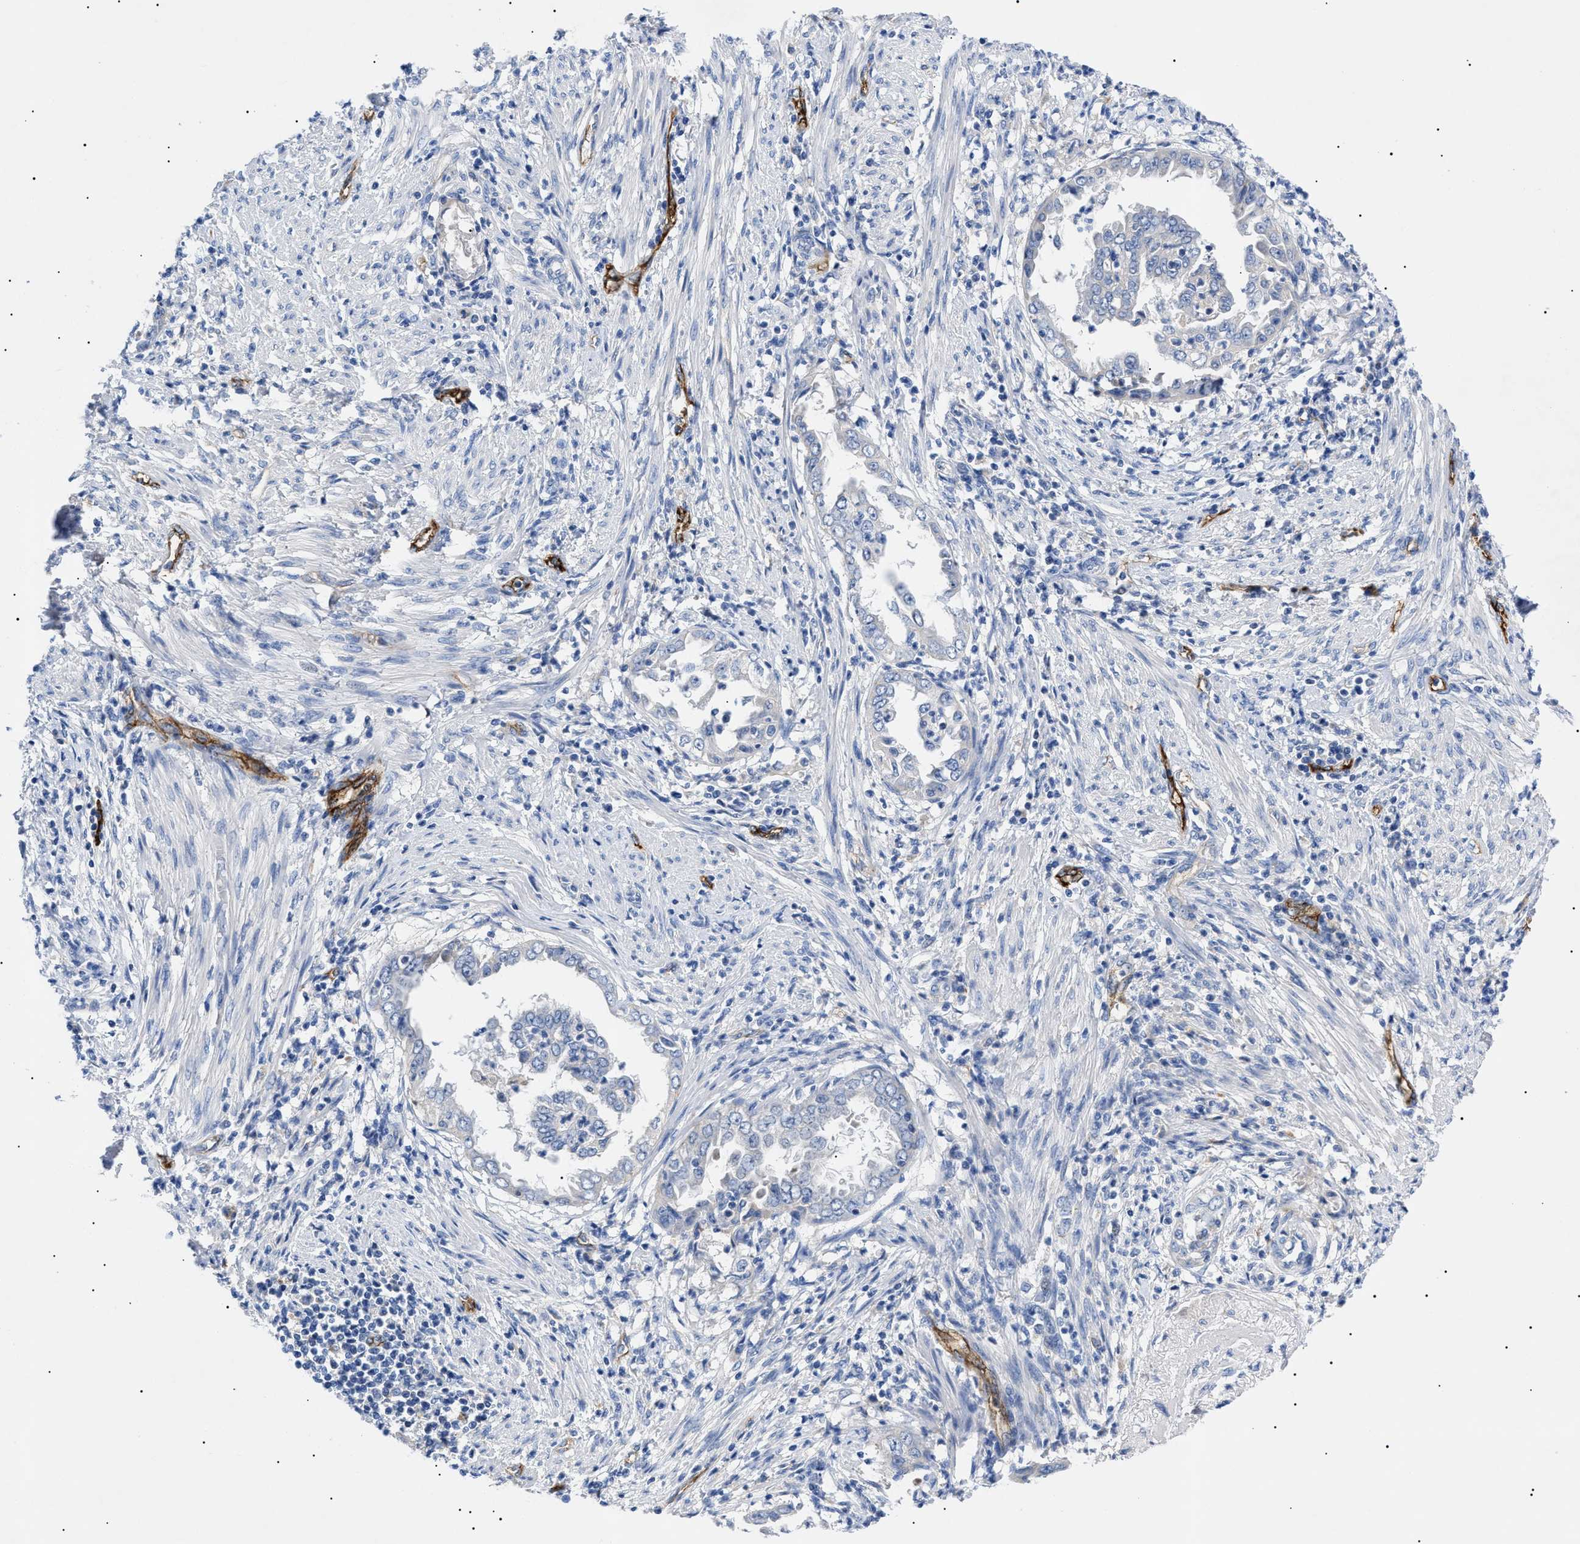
{"staining": {"intensity": "negative", "quantity": "none", "location": "none"}, "tissue": "endometrial cancer", "cell_type": "Tumor cells", "image_type": "cancer", "snomed": [{"axis": "morphology", "description": "Adenocarcinoma, NOS"}, {"axis": "topography", "description": "Endometrium"}], "caption": "The image reveals no staining of tumor cells in adenocarcinoma (endometrial).", "gene": "ACKR1", "patient": {"sex": "female", "age": 85}}